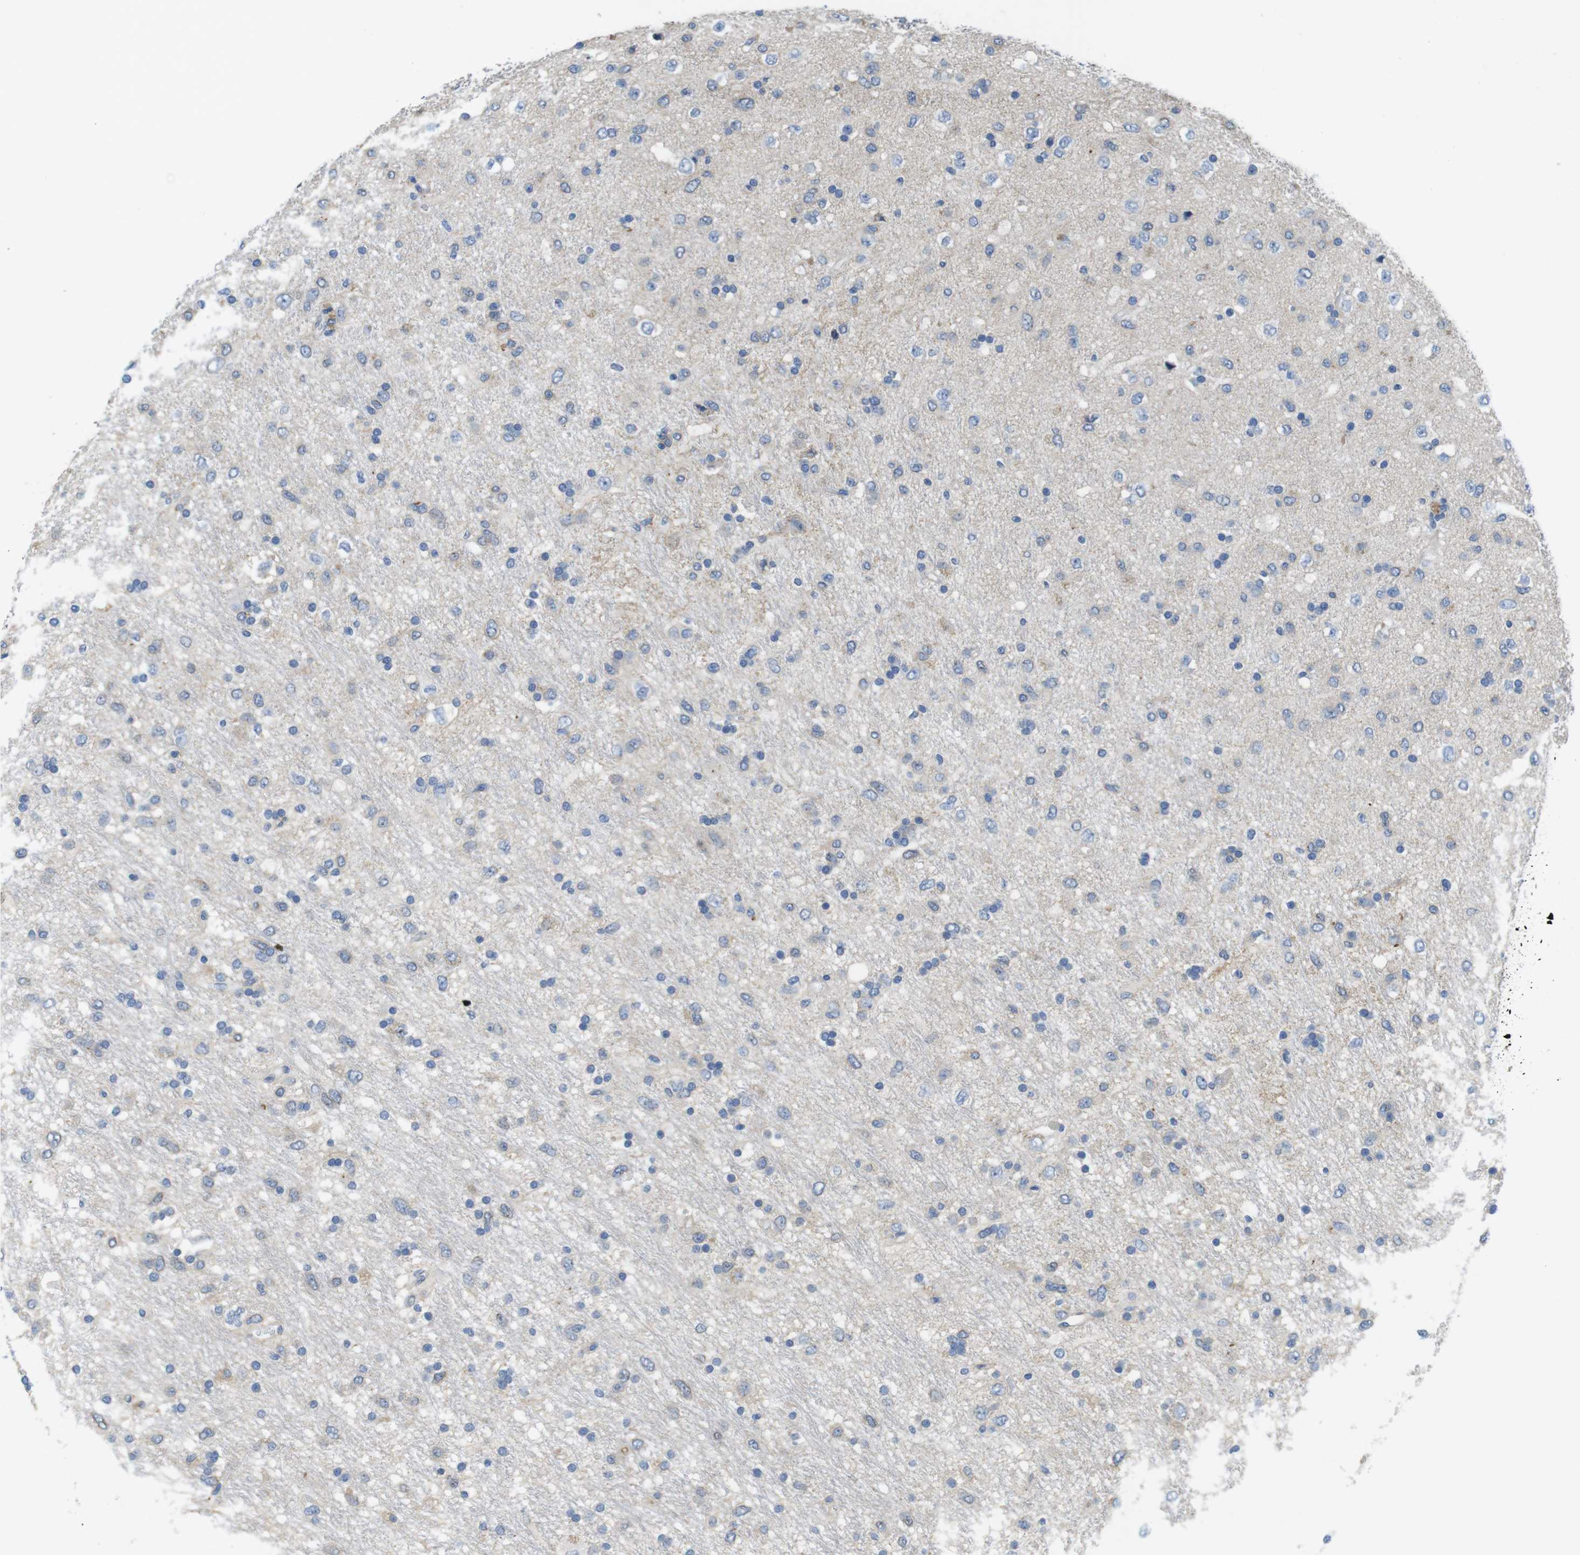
{"staining": {"intensity": "negative", "quantity": "none", "location": "none"}, "tissue": "glioma", "cell_type": "Tumor cells", "image_type": "cancer", "snomed": [{"axis": "morphology", "description": "Glioma, malignant, Low grade"}, {"axis": "topography", "description": "Brain"}], "caption": "This is a micrograph of immunohistochemistry staining of glioma, which shows no positivity in tumor cells. (IHC, brightfield microscopy, high magnification).", "gene": "CDH8", "patient": {"sex": "male", "age": 77}}